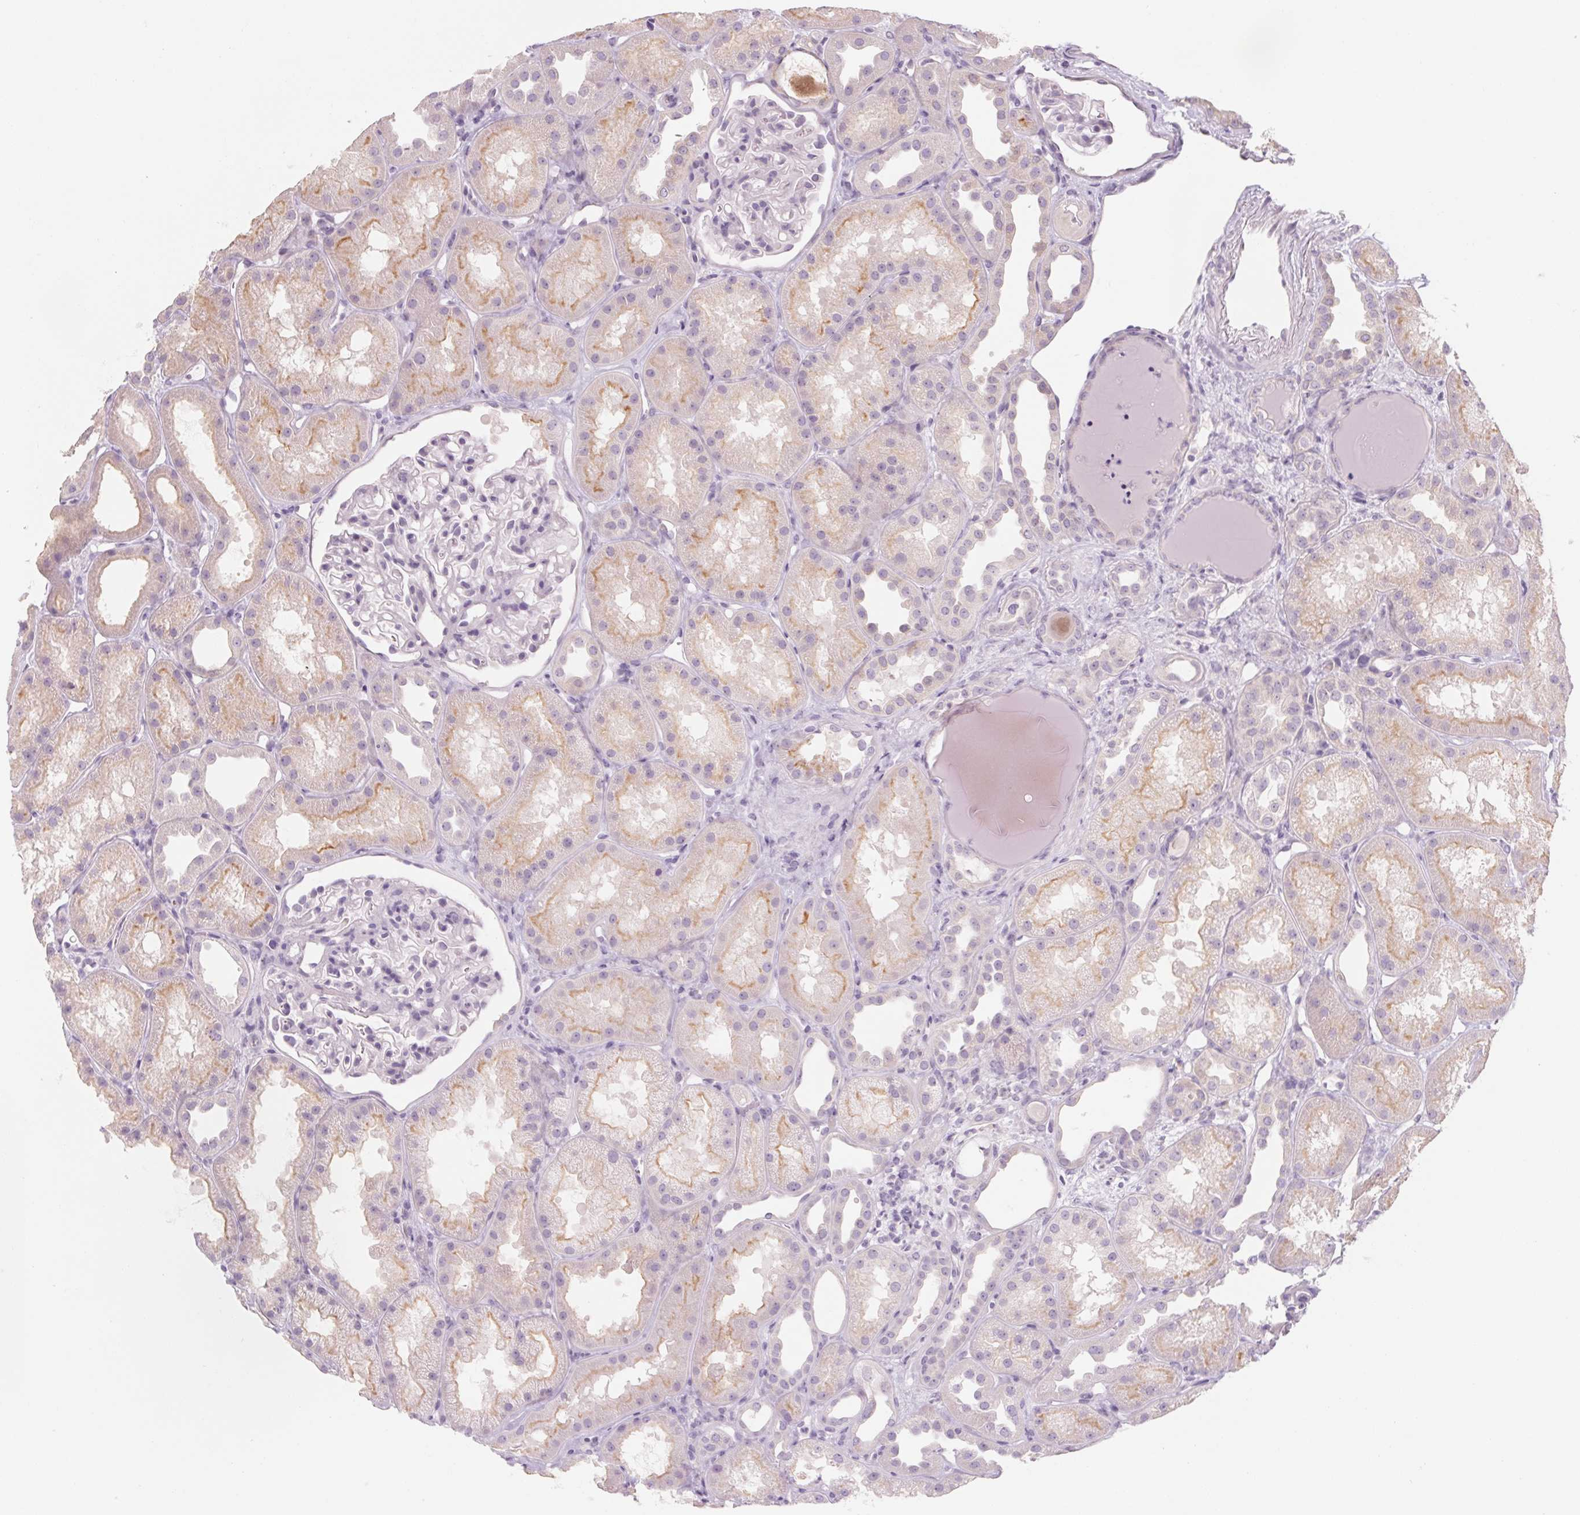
{"staining": {"intensity": "negative", "quantity": "none", "location": "none"}, "tissue": "kidney", "cell_type": "Cells in glomeruli", "image_type": "normal", "snomed": [{"axis": "morphology", "description": "Normal tissue, NOS"}, {"axis": "topography", "description": "Kidney"}], "caption": "Unremarkable kidney was stained to show a protein in brown. There is no significant positivity in cells in glomeruli. (DAB immunohistochemistry, high magnification).", "gene": "POU1F1", "patient": {"sex": "male", "age": 61}}